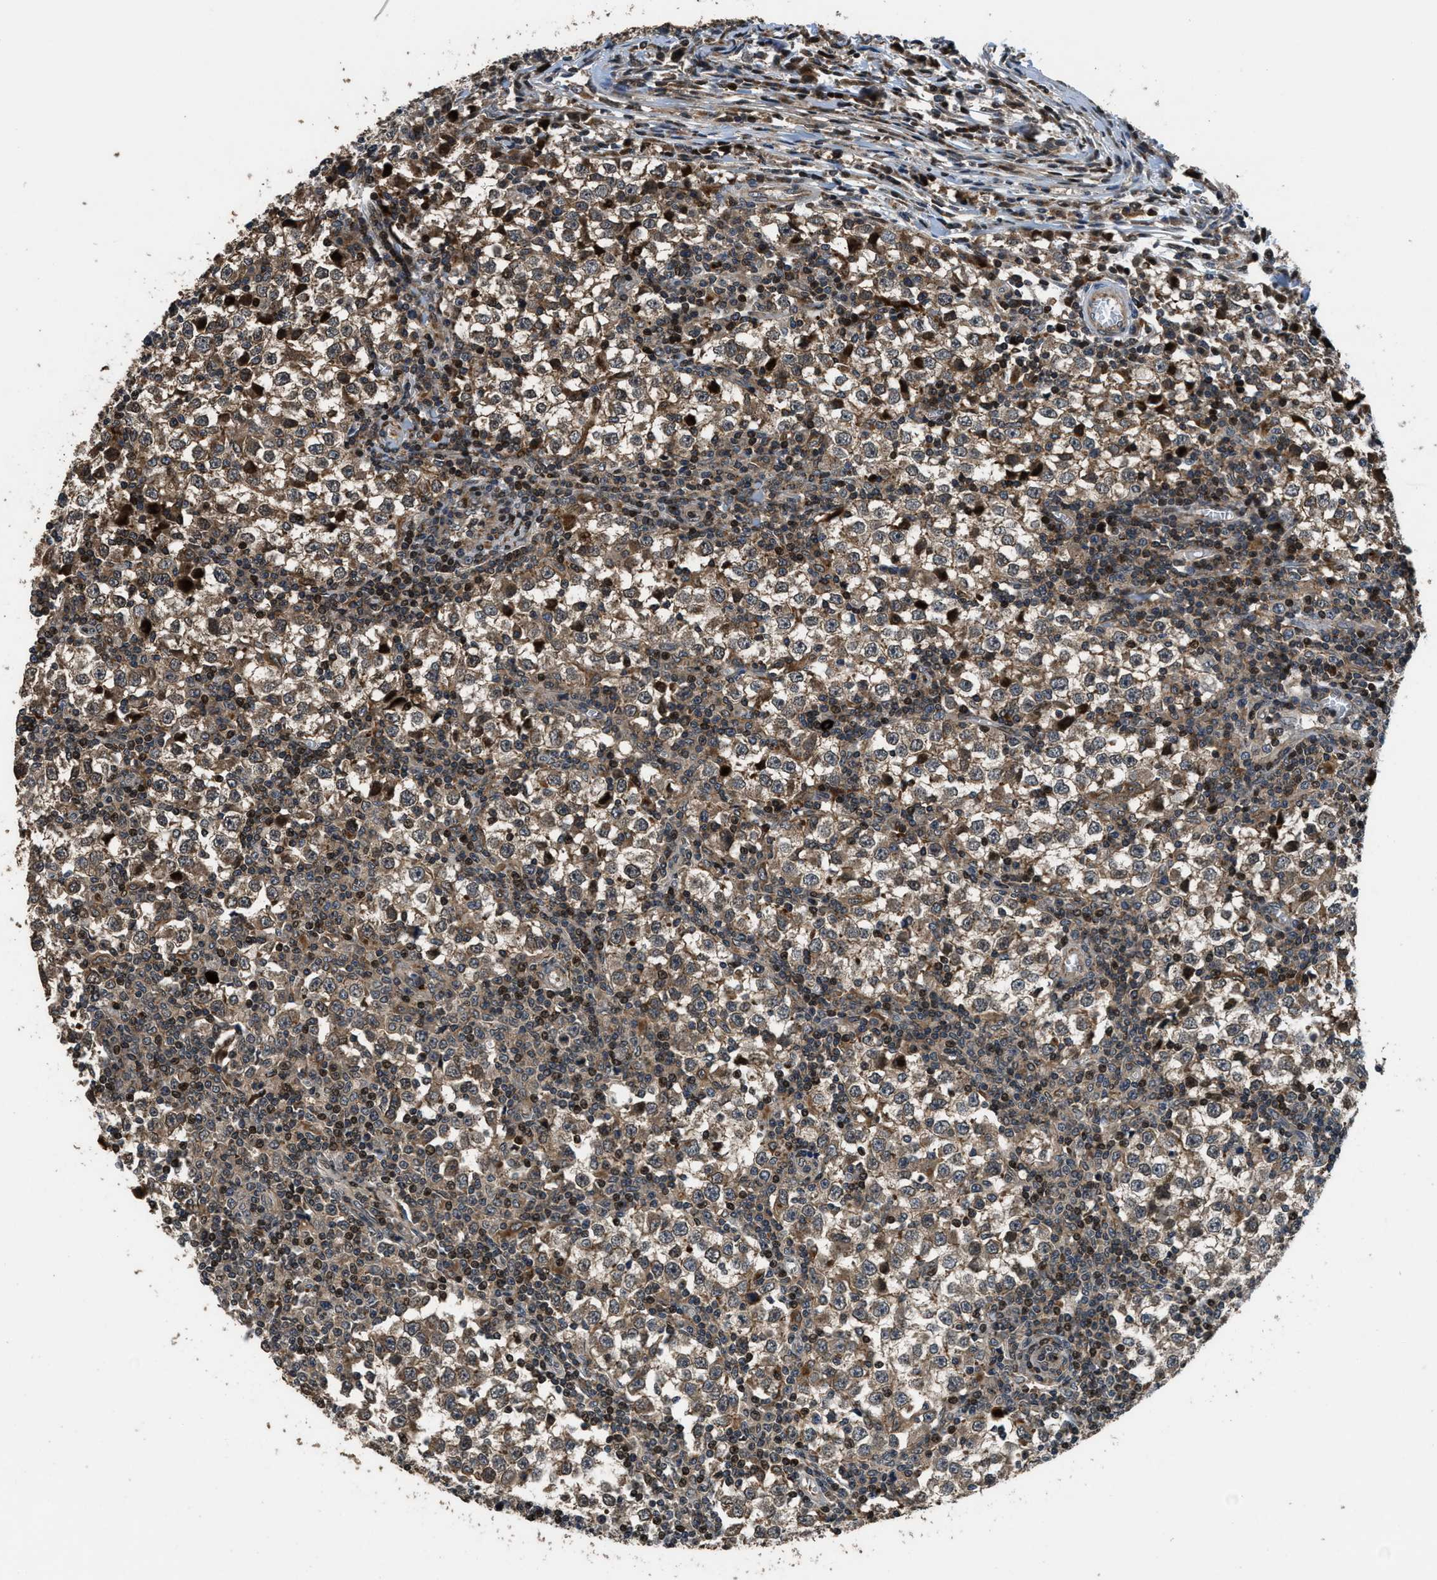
{"staining": {"intensity": "moderate", "quantity": ">75%", "location": "cytoplasmic/membranous"}, "tissue": "testis cancer", "cell_type": "Tumor cells", "image_type": "cancer", "snomed": [{"axis": "morphology", "description": "Seminoma, NOS"}, {"axis": "topography", "description": "Testis"}], "caption": "IHC micrograph of testis cancer stained for a protein (brown), which displays medium levels of moderate cytoplasmic/membranous expression in approximately >75% of tumor cells.", "gene": "CTBS", "patient": {"sex": "male", "age": 65}}